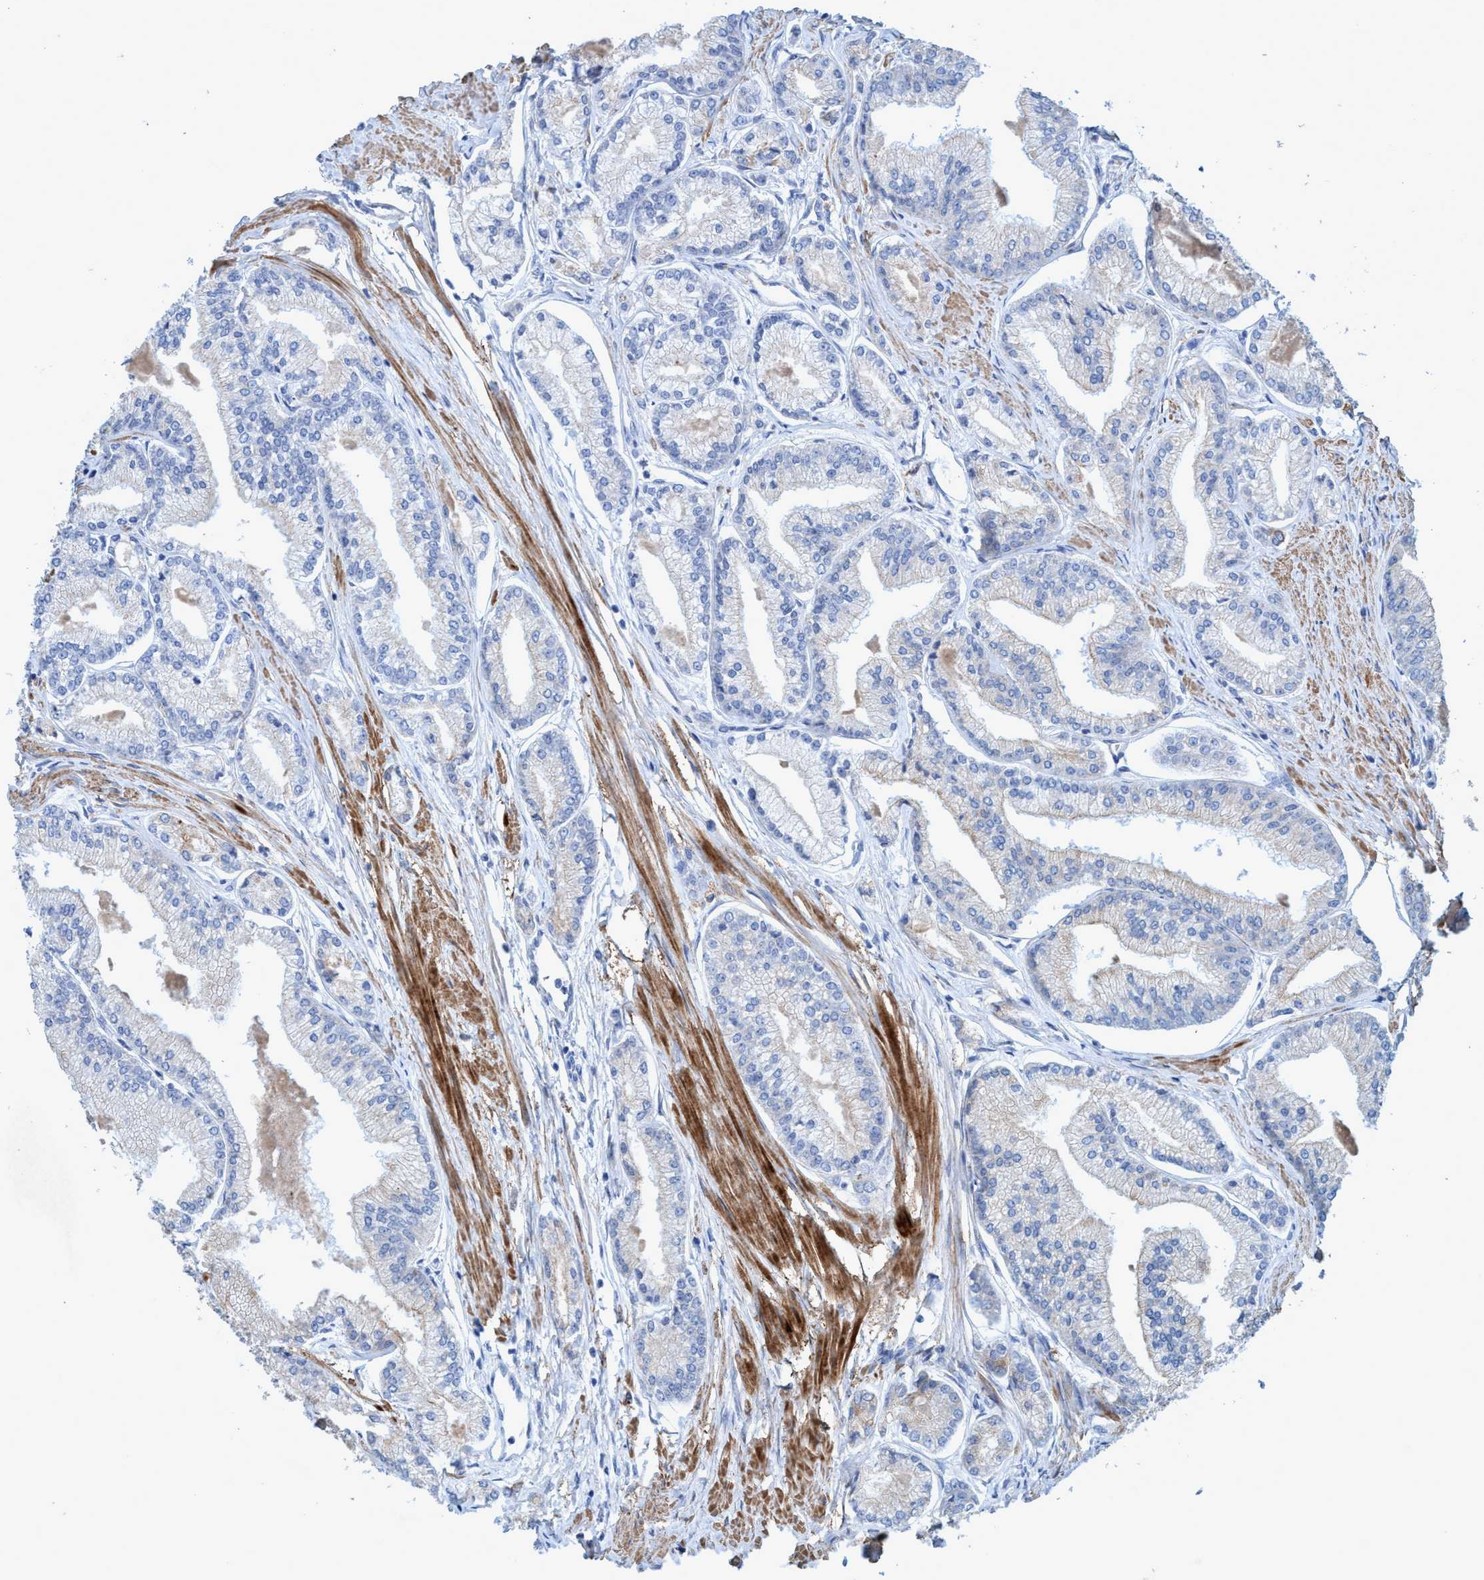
{"staining": {"intensity": "negative", "quantity": "none", "location": "none"}, "tissue": "prostate cancer", "cell_type": "Tumor cells", "image_type": "cancer", "snomed": [{"axis": "morphology", "description": "Adenocarcinoma, Low grade"}, {"axis": "topography", "description": "Prostate"}], "caption": "DAB (3,3'-diaminobenzidine) immunohistochemical staining of human prostate low-grade adenocarcinoma shows no significant positivity in tumor cells. Brightfield microscopy of immunohistochemistry (IHC) stained with DAB (3,3'-diaminobenzidine) (brown) and hematoxylin (blue), captured at high magnification.", "gene": "GULP1", "patient": {"sex": "male", "age": 52}}